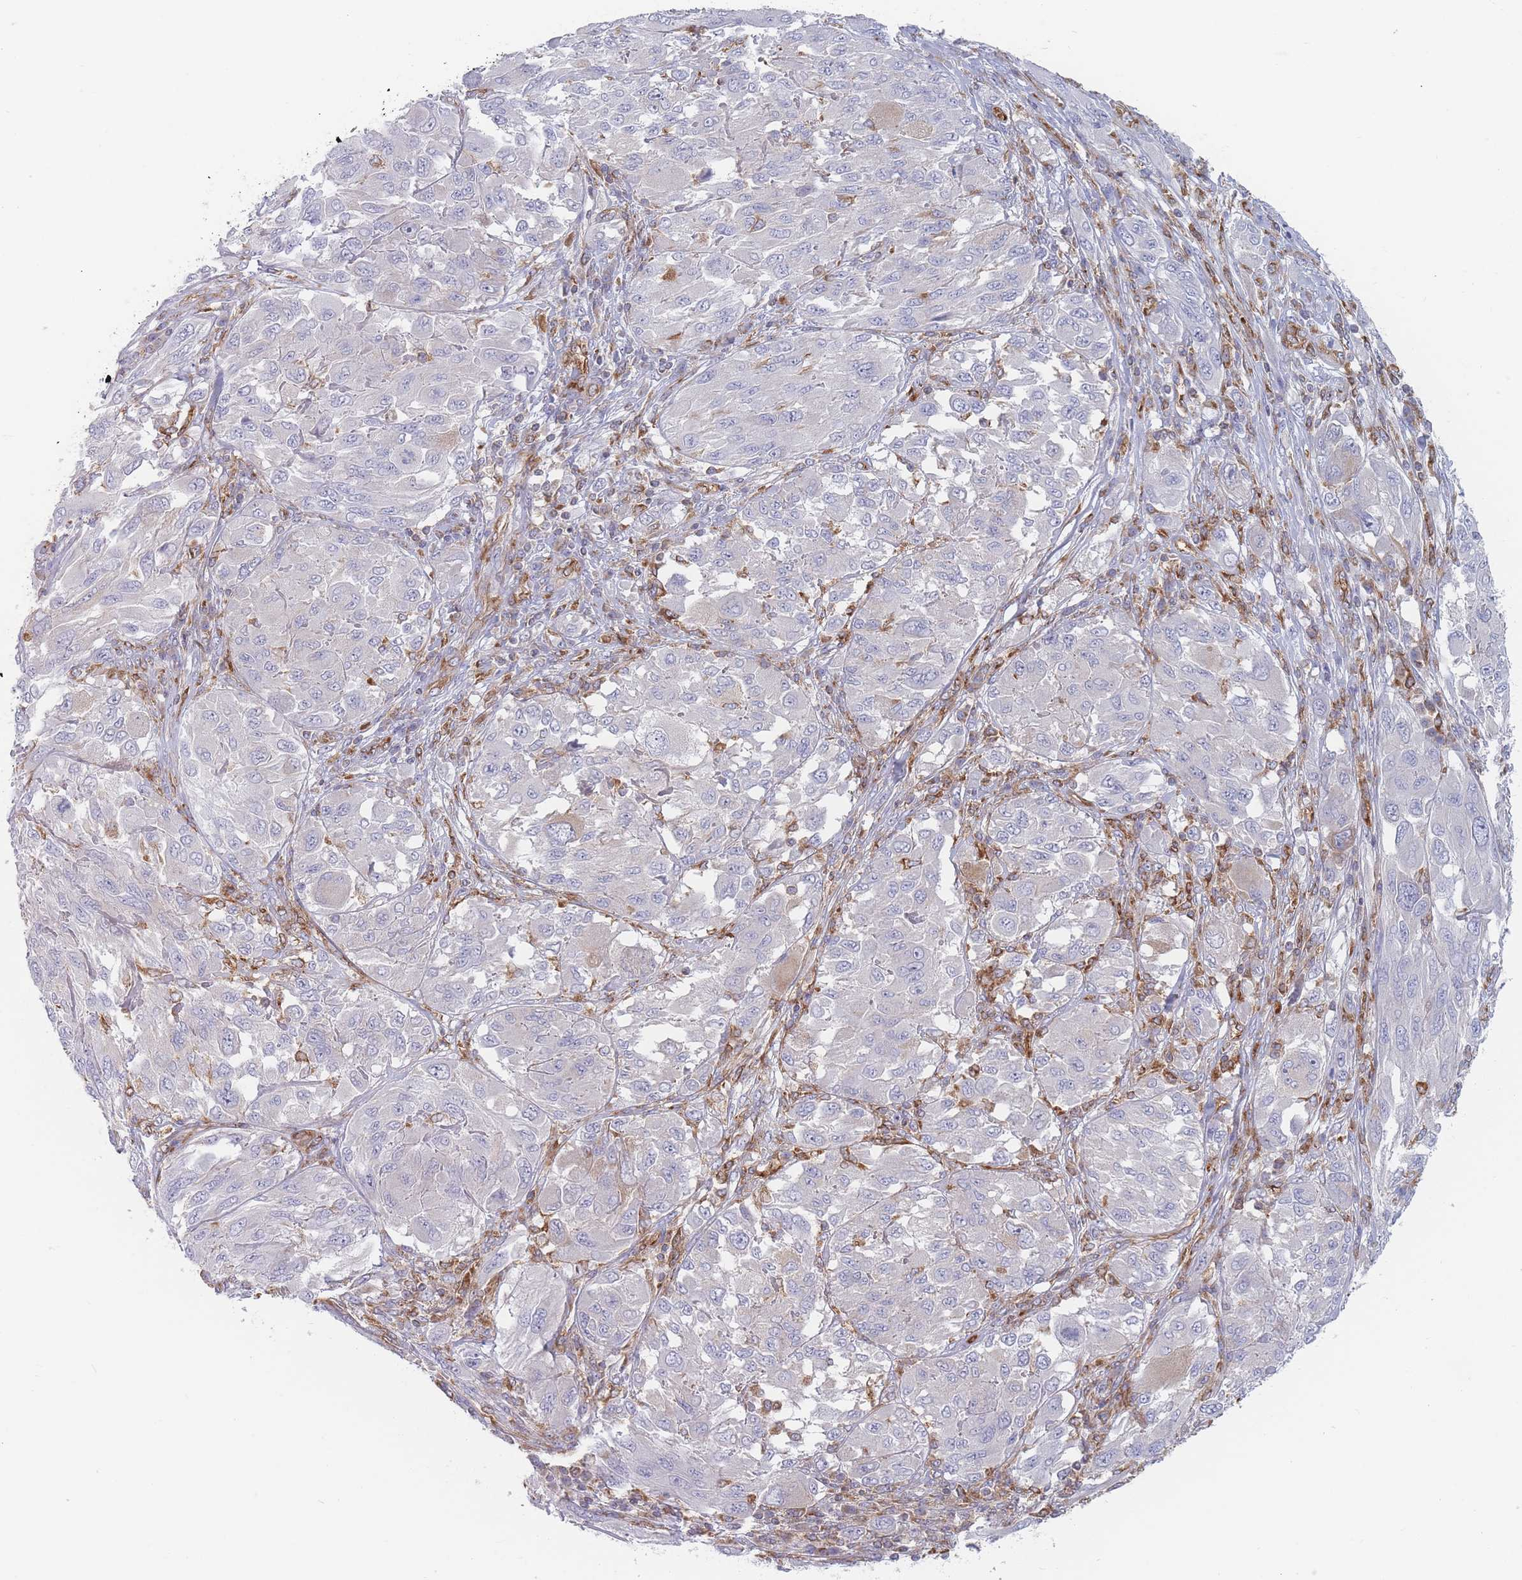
{"staining": {"intensity": "negative", "quantity": "none", "location": "none"}, "tissue": "melanoma", "cell_type": "Tumor cells", "image_type": "cancer", "snomed": [{"axis": "morphology", "description": "Malignant melanoma, NOS"}, {"axis": "topography", "description": "Skin"}], "caption": "Immunohistochemistry (IHC) histopathology image of human malignant melanoma stained for a protein (brown), which reveals no staining in tumor cells.", "gene": "MAP1S", "patient": {"sex": "female", "age": 91}}